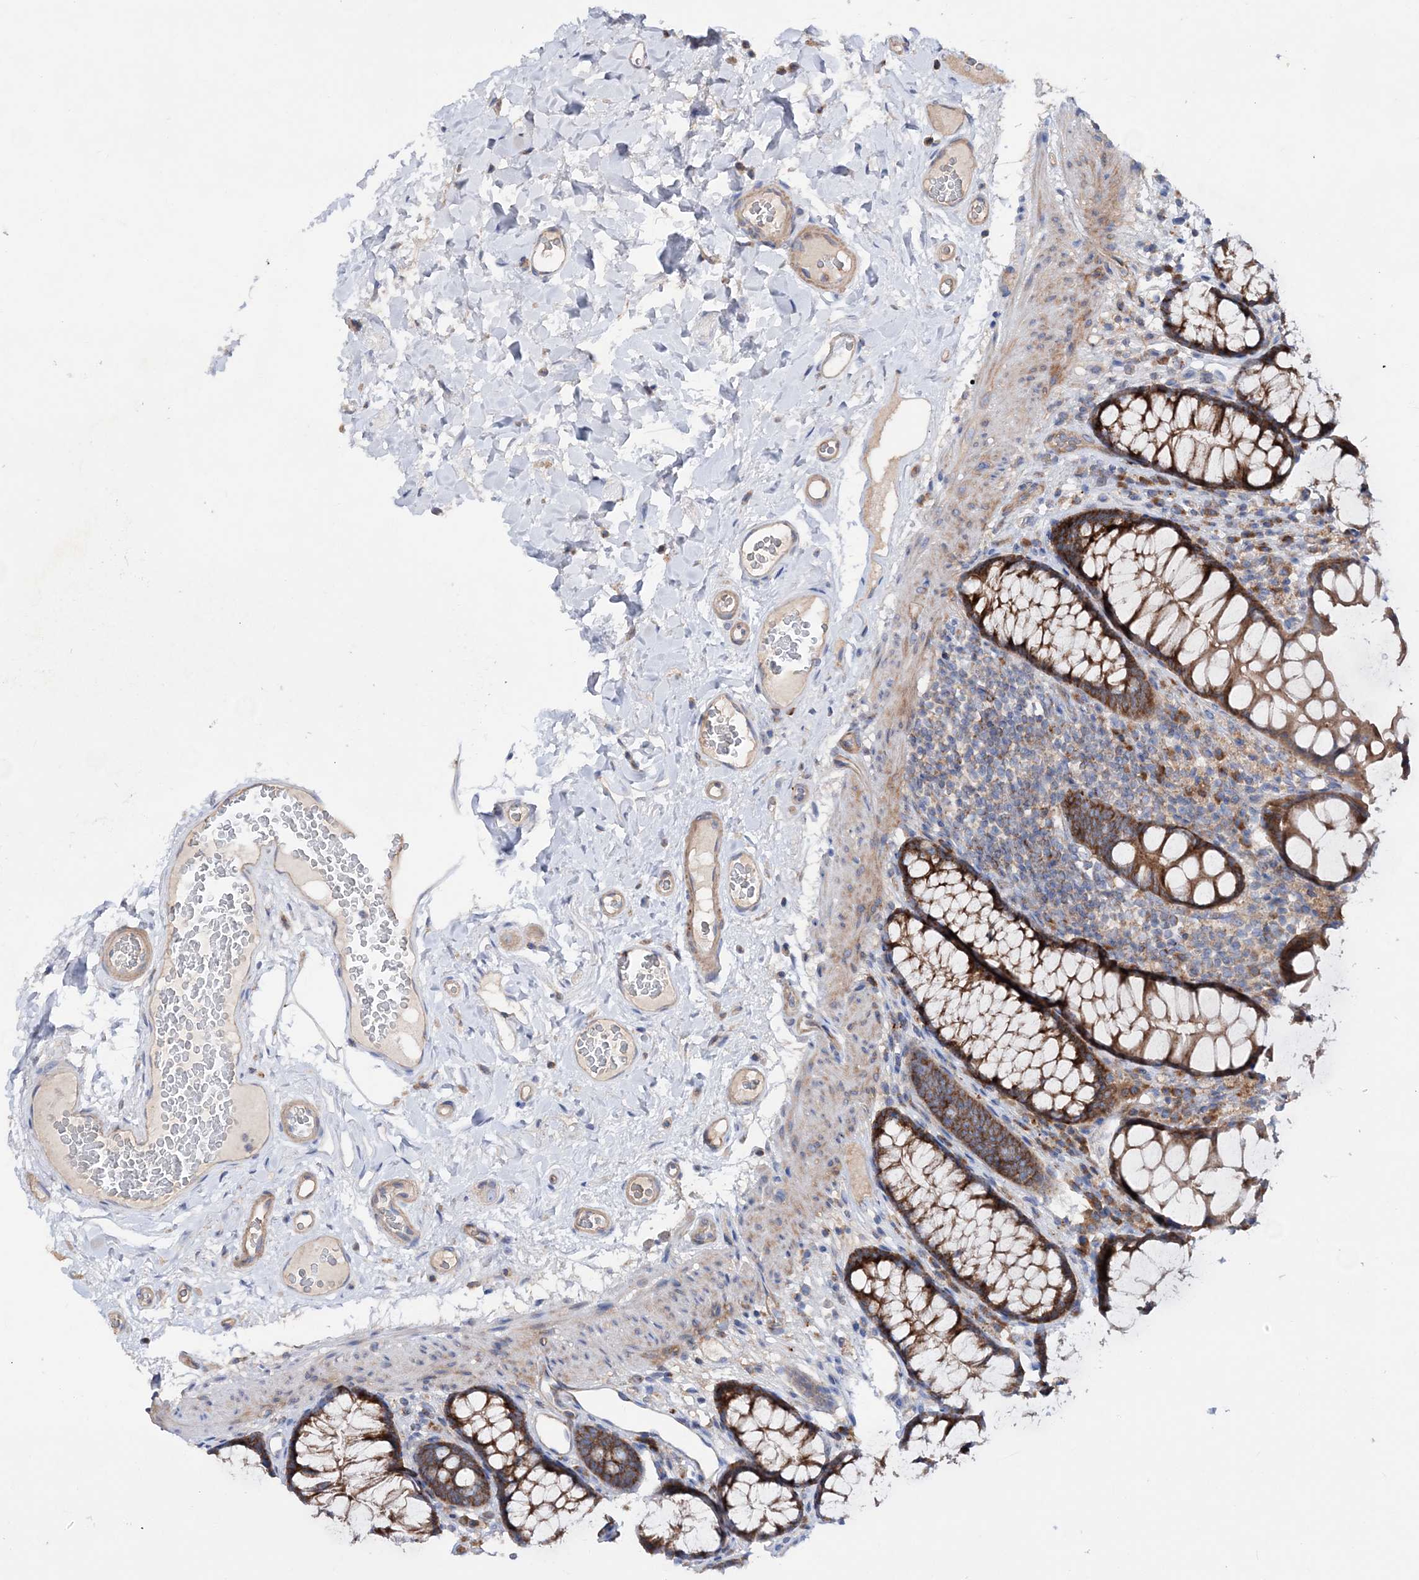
{"staining": {"intensity": "moderate", "quantity": "25%-75%", "location": "cytoplasmic/membranous"}, "tissue": "colon", "cell_type": "Endothelial cells", "image_type": "normal", "snomed": [{"axis": "morphology", "description": "Normal tissue, NOS"}, {"axis": "topography", "description": "Colon"}], "caption": "Immunohistochemistry (IHC) (DAB (3,3'-diaminobenzidine)) staining of normal human colon reveals moderate cytoplasmic/membranous protein expression in about 25%-75% of endothelial cells. Immunohistochemistry stains the protein of interest in brown and the nuclei are stained blue.", "gene": "NGLY1", "patient": {"sex": "female", "age": 55}}